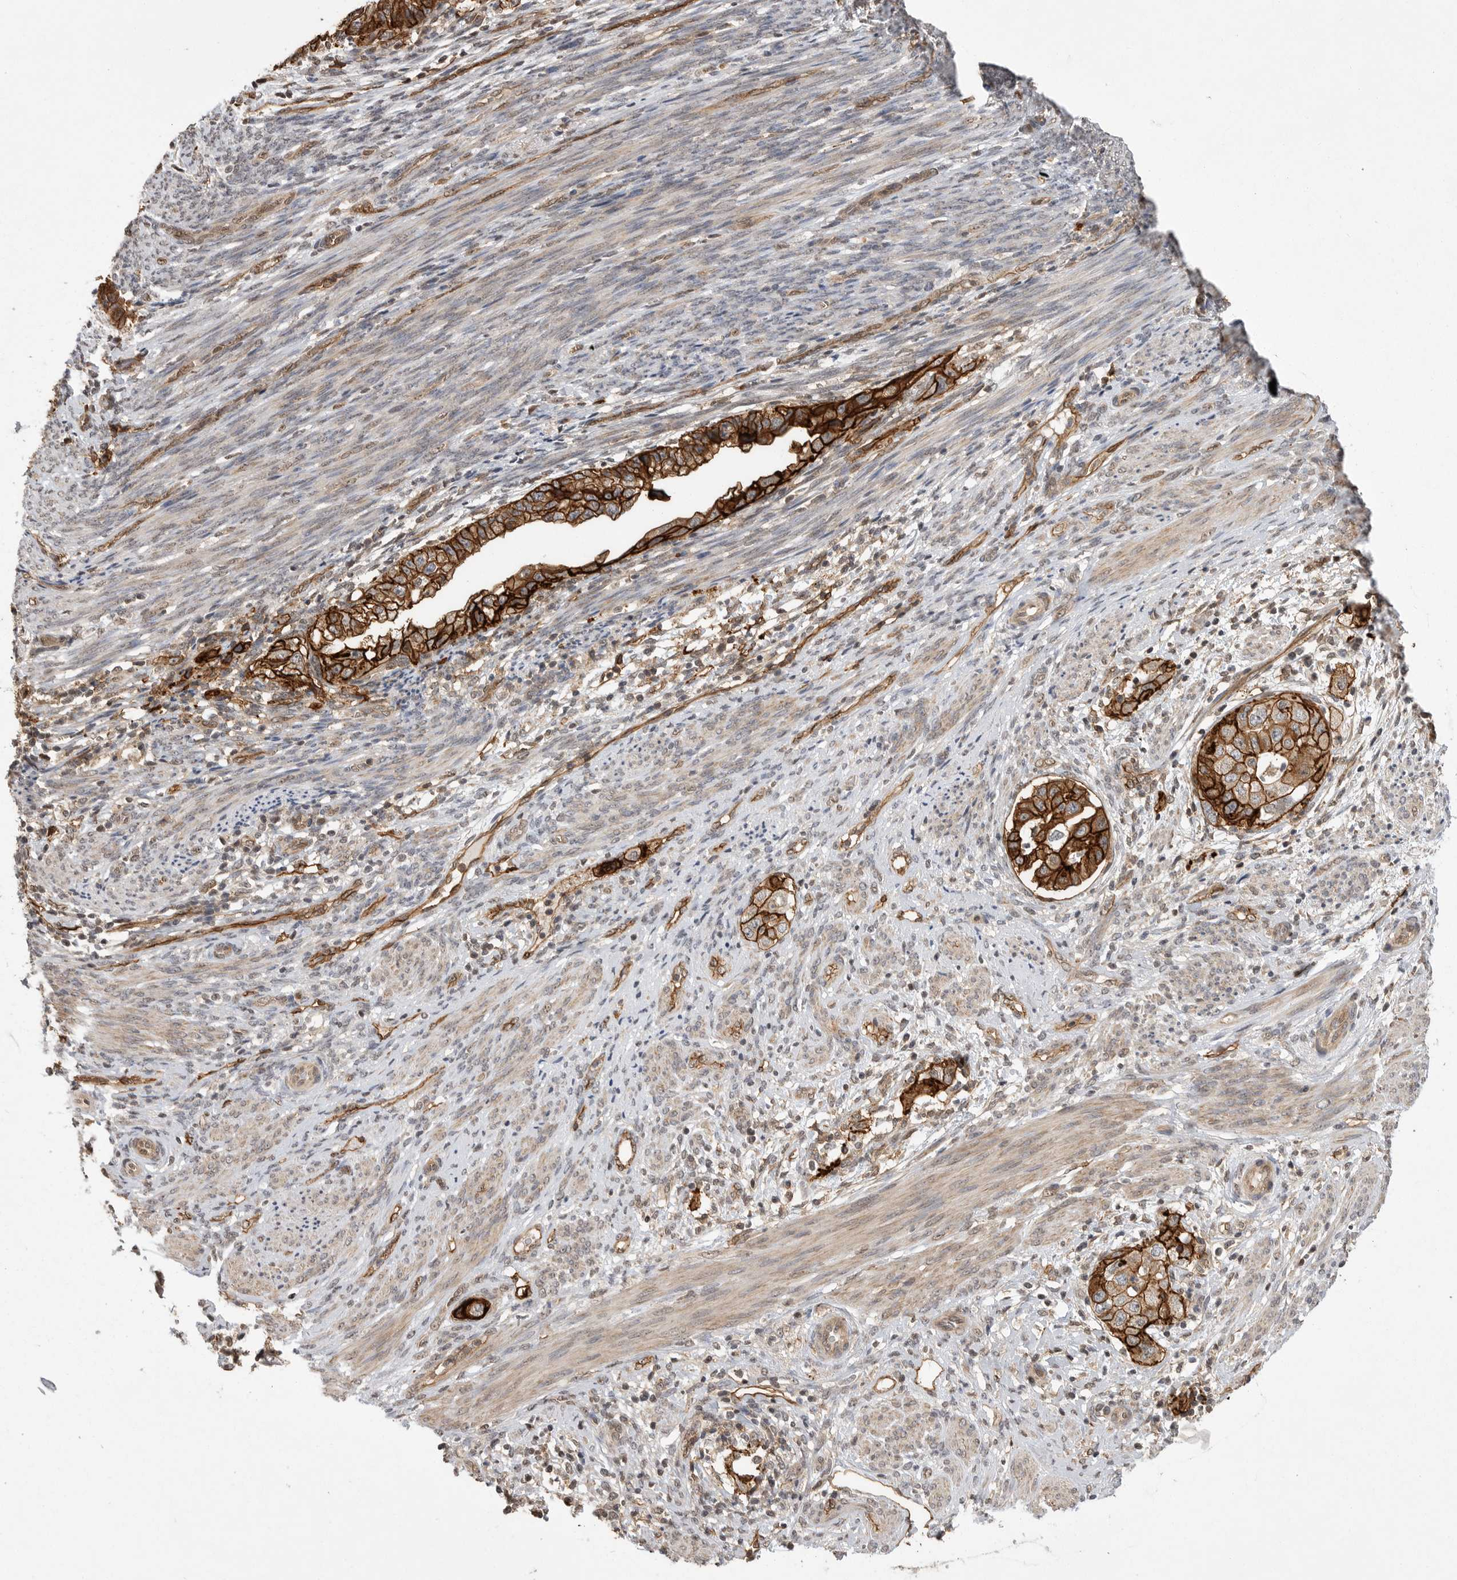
{"staining": {"intensity": "strong", "quantity": ">75%", "location": "cytoplasmic/membranous"}, "tissue": "endometrial cancer", "cell_type": "Tumor cells", "image_type": "cancer", "snomed": [{"axis": "morphology", "description": "Adenocarcinoma, NOS"}, {"axis": "topography", "description": "Endometrium"}], "caption": "Immunohistochemical staining of human endometrial cancer (adenocarcinoma) reveals strong cytoplasmic/membranous protein staining in about >75% of tumor cells. (IHC, brightfield microscopy, high magnification).", "gene": "NECTIN1", "patient": {"sex": "female", "age": 85}}